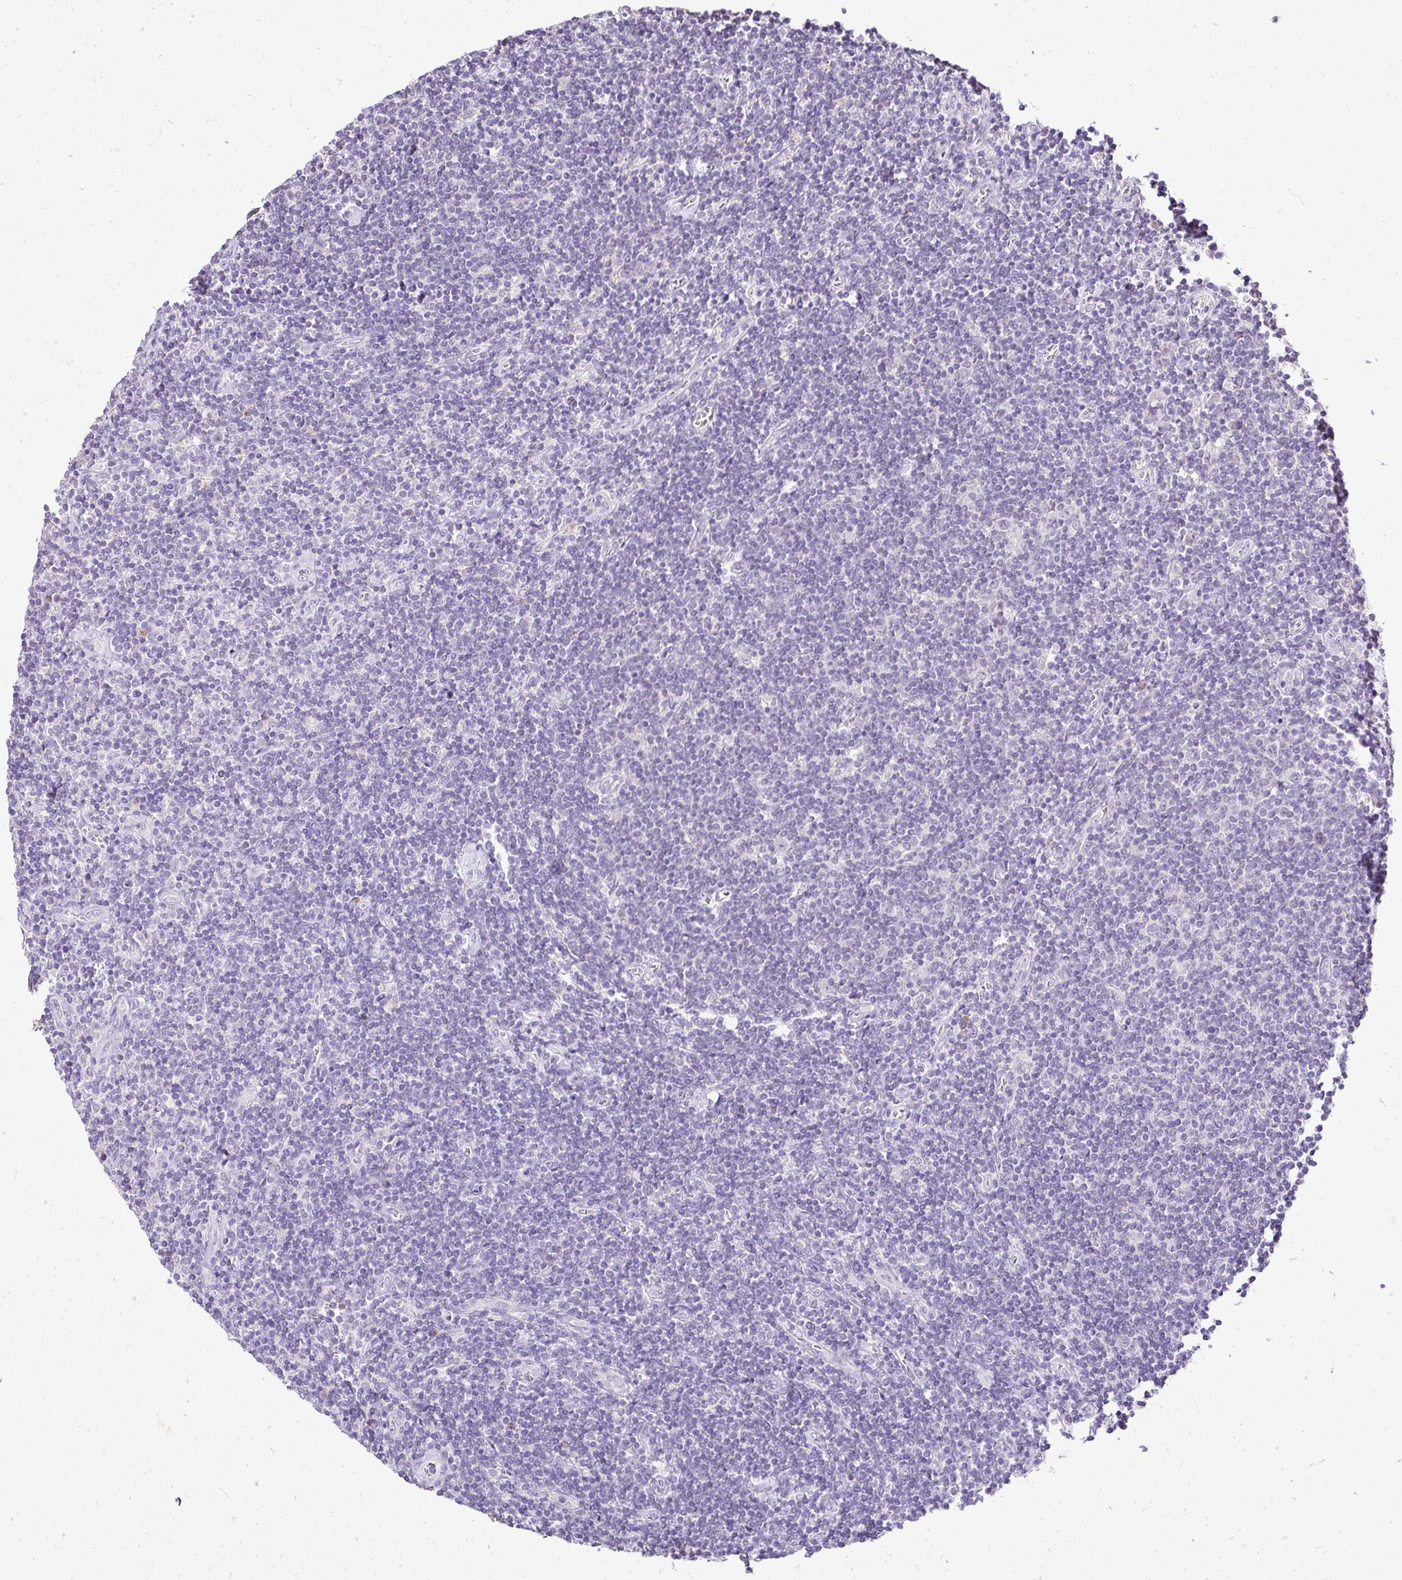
{"staining": {"intensity": "negative", "quantity": "none", "location": "none"}, "tissue": "lymphoma", "cell_type": "Tumor cells", "image_type": "cancer", "snomed": [{"axis": "morphology", "description": "Hodgkin's disease, NOS"}, {"axis": "topography", "description": "Lymph node"}], "caption": "Image shows no protein positivity in tumor cells of lymphoma tissue.", "gene": "KIAA1210", "patient": {"sex": "male", "age": 40}}